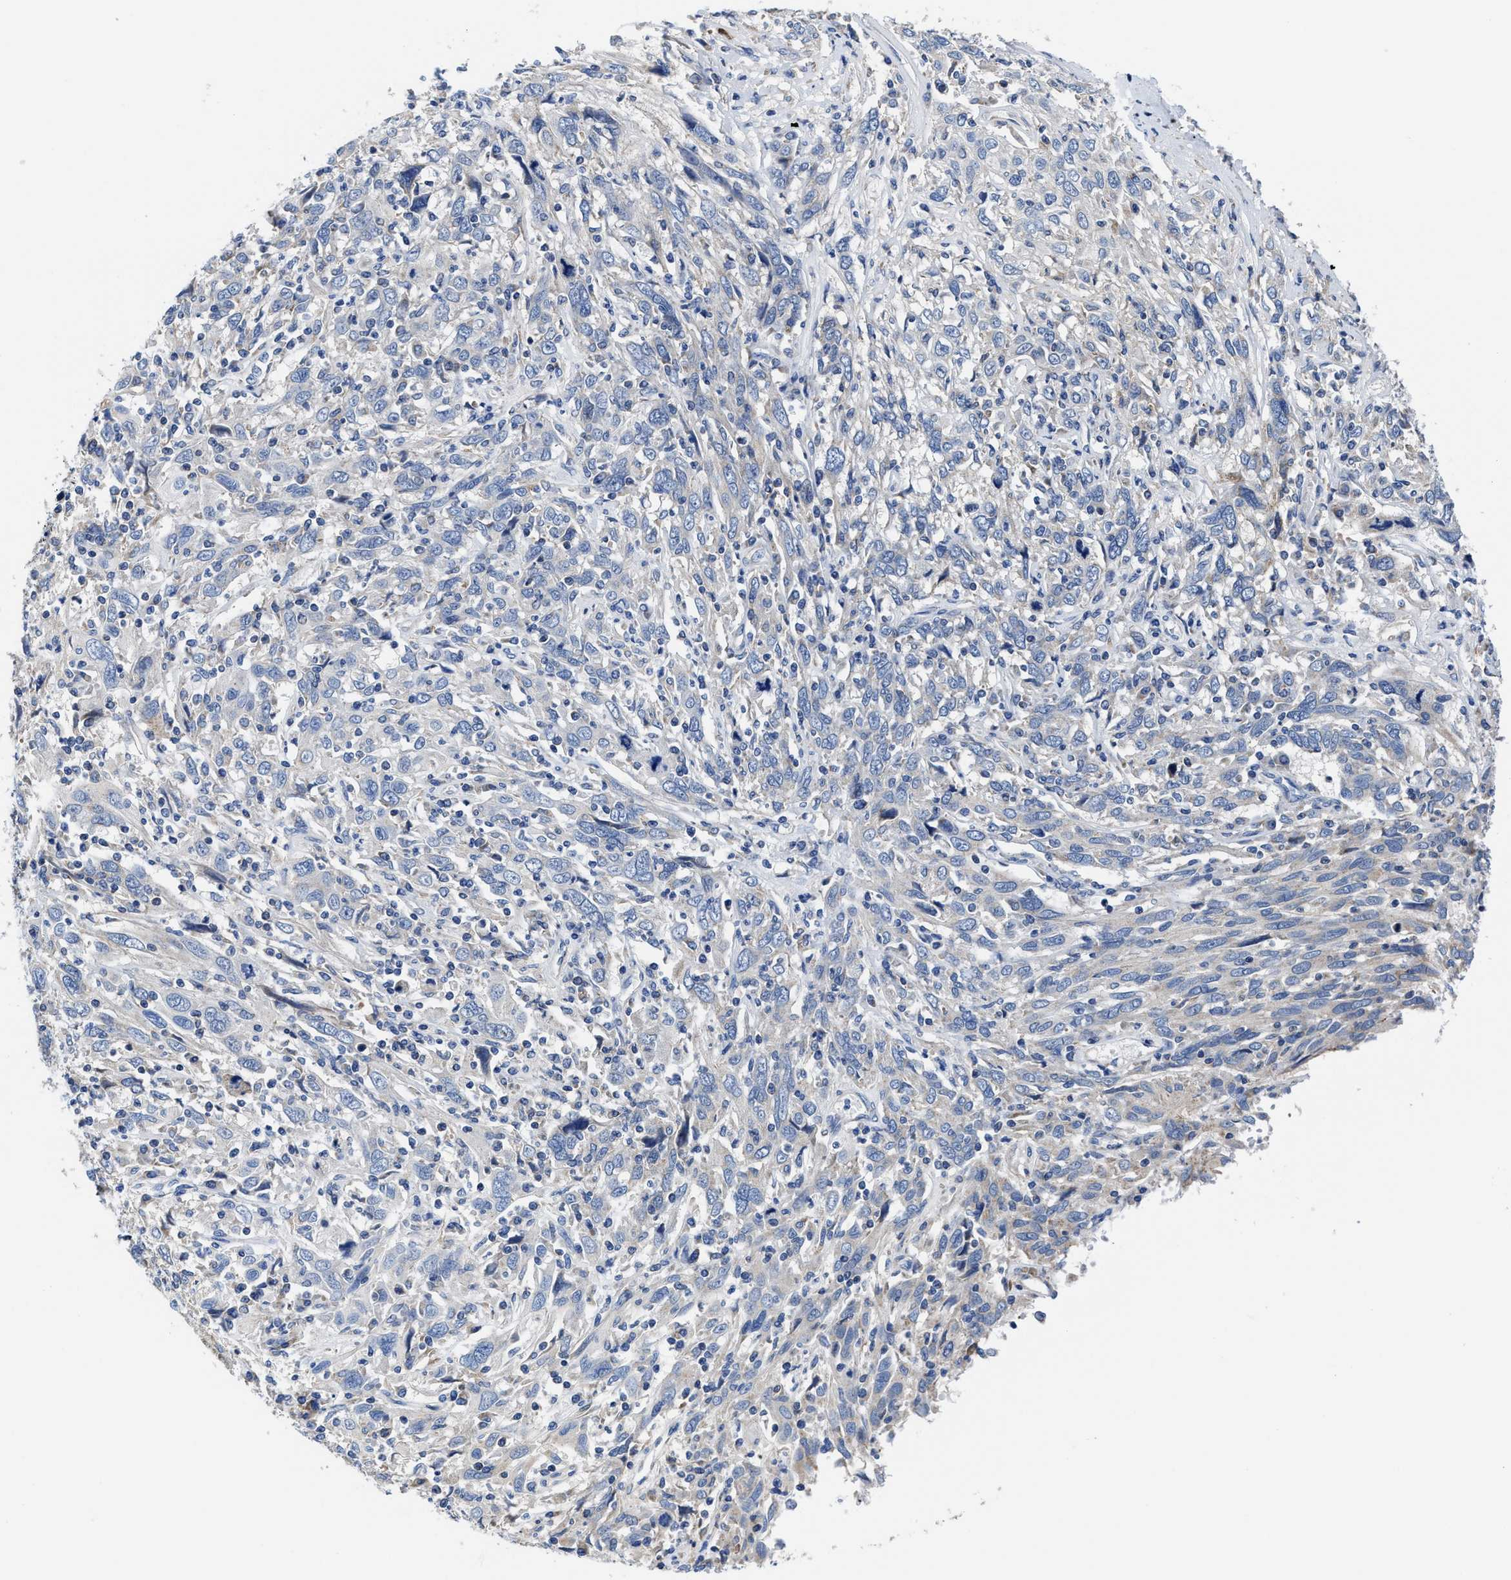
{"staining": {"intensity": "negative", "quantity": "none", "location": "none"}, "tissue": "cervical cancer", "cell_type": "Tumor cells", "image_type": "cancer", "snomed": [{"axis": "morphology", "description": "Squamous cell carcinoma, NOS"}, {"axis": "topography", "description": "Cervix"}], "caption": "A micrograph of human cervical cancer is negative for staining in tumor cells.", "gene": "TMEM30A", "patient": {"sex": "female", "age": 46}}